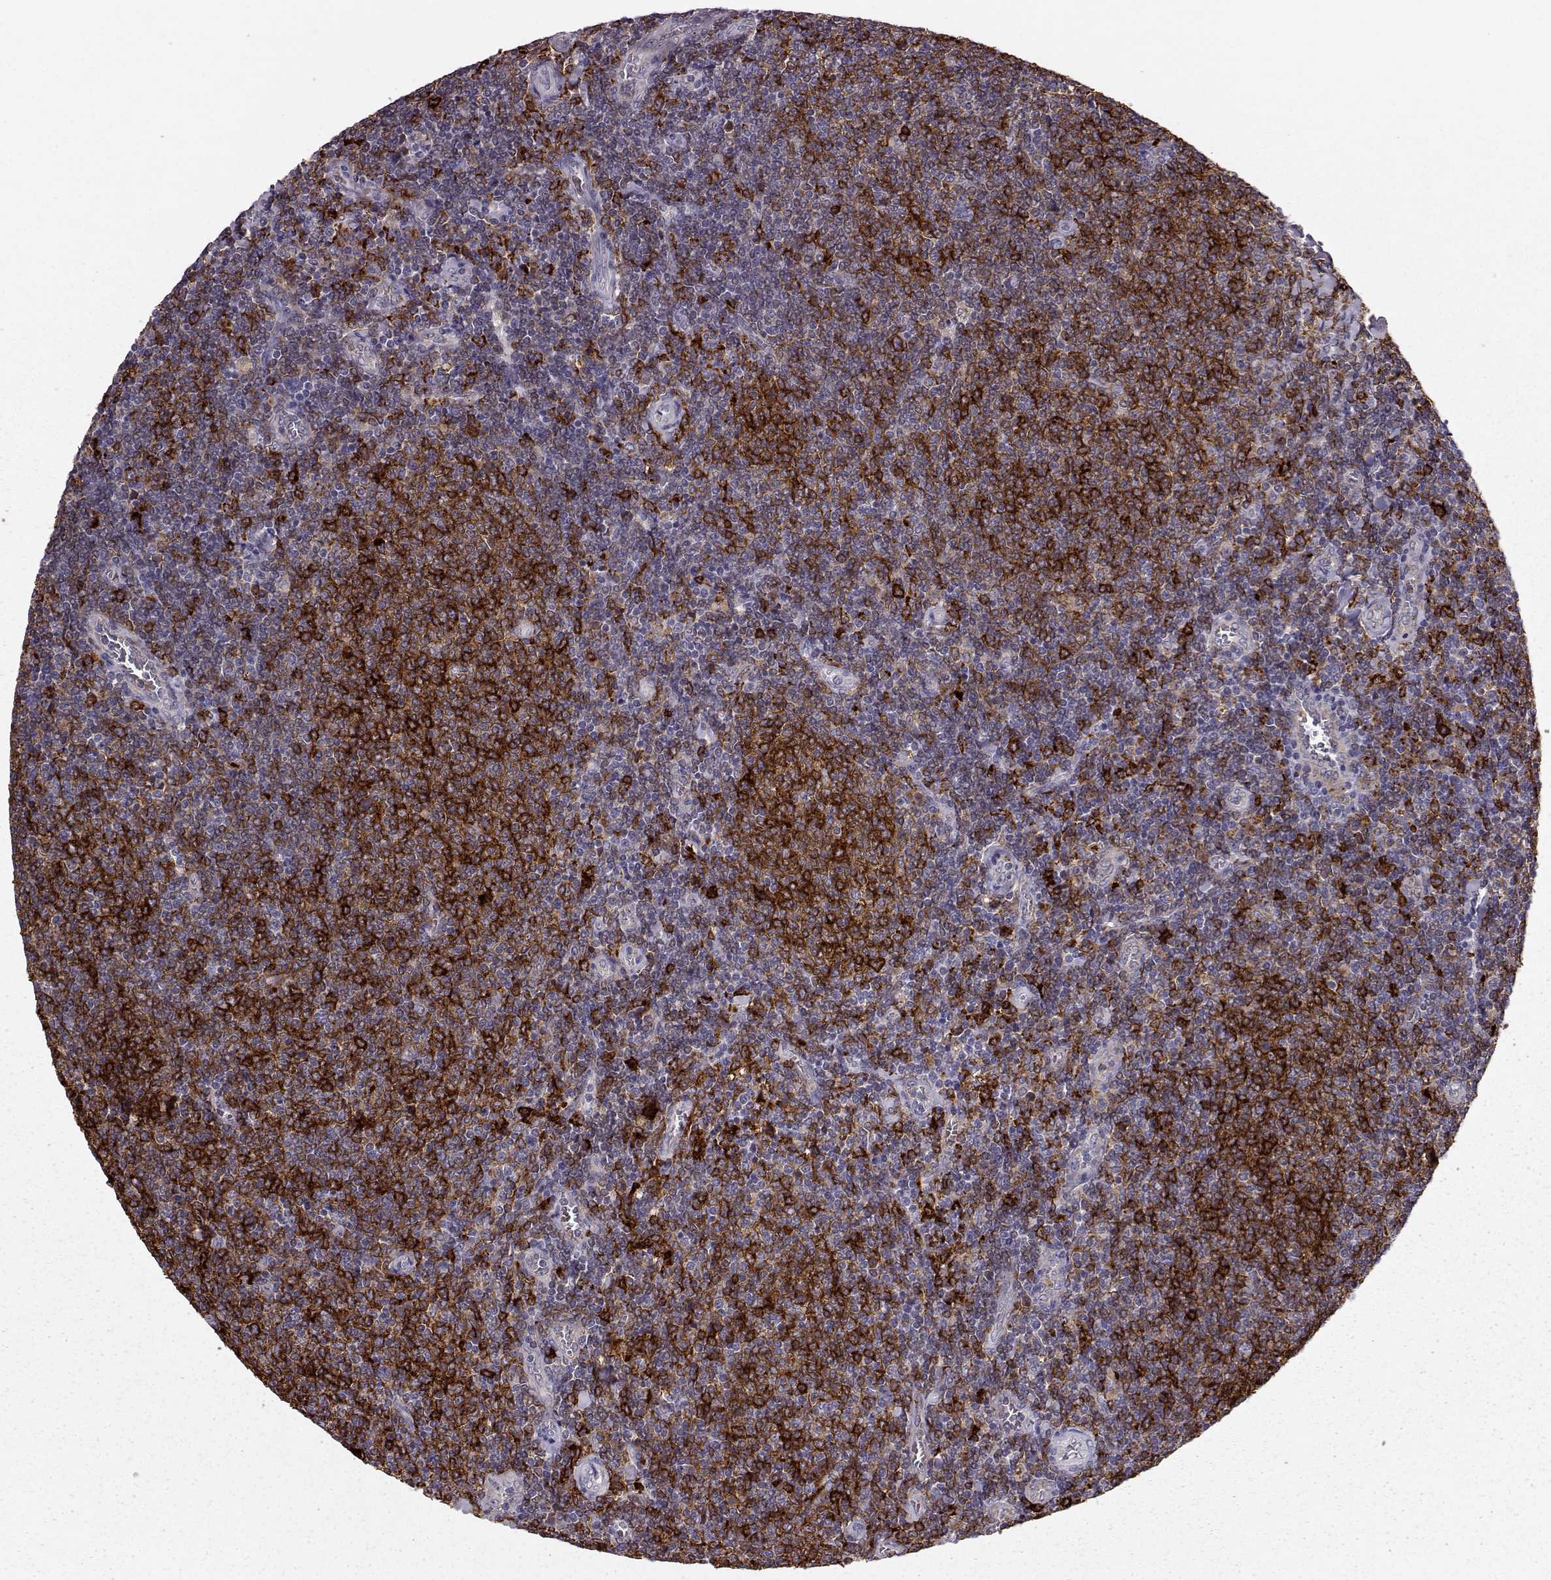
{"staining": {"intensity": "strong", "quantity": "25%-75%", "location": "cytoplasmic/membranous"}, "tissue": "lymphoma", "cell_type": "Tumor cells", "image_type": "cancer", "snomed": [{"axis": "morphology", "description": "Malignant lymphoma, non-Hodgkin's type, Low grade"}, {"axis": "topography", "description": "Lymph node"}], "caption": "This is a micrograph of IHC staining of lymphoma, which shows strong expression in the cytoplasmic/membranous of tumor cells.", "gene": "CCNF", "patient": {"sex": "male", "age": 52}}